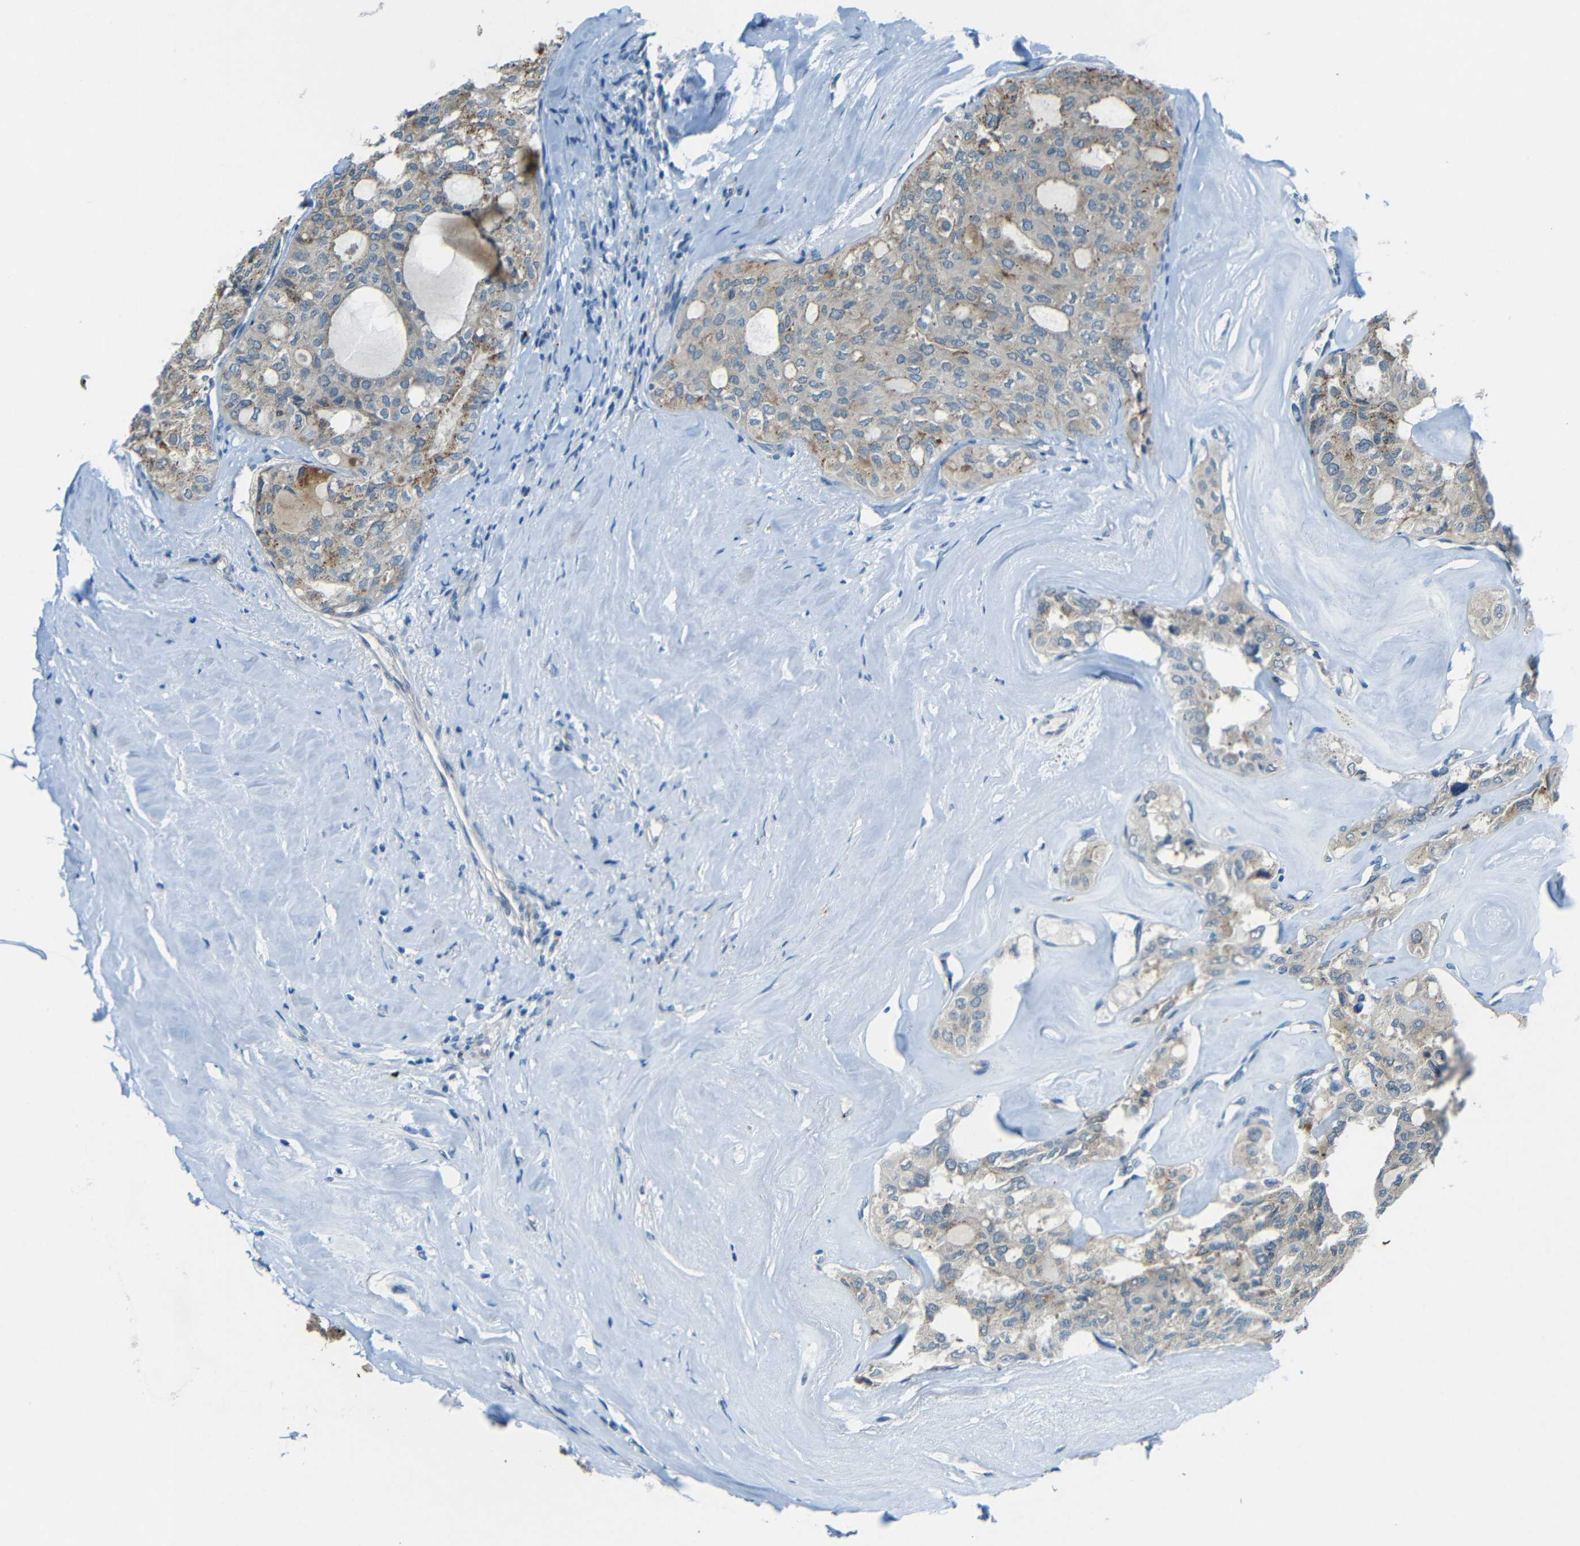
{"staining": {"intensity": "moderate", "quantity": "<25%", "location": "cytoplasmic/membranous"}, "tissue": "thyroid cancer", "cell_type": "Tumor cells", "image_type": "cancer", "snomed": [{"axis": "morphology", "description": "Follicular adenoma carcinoma, NOS"}, {"axis": "topography", "description": "Thyroid gland"}], "caption": "Immunohistochemical staining of human thyroid follicular adenoma carcinoma shows moderate cytoplasmic/membranous protein expression in approximately <25% of tumor cells.", "gene": "ANKRD22", "patient": {"sex": "male", "age": 75}}